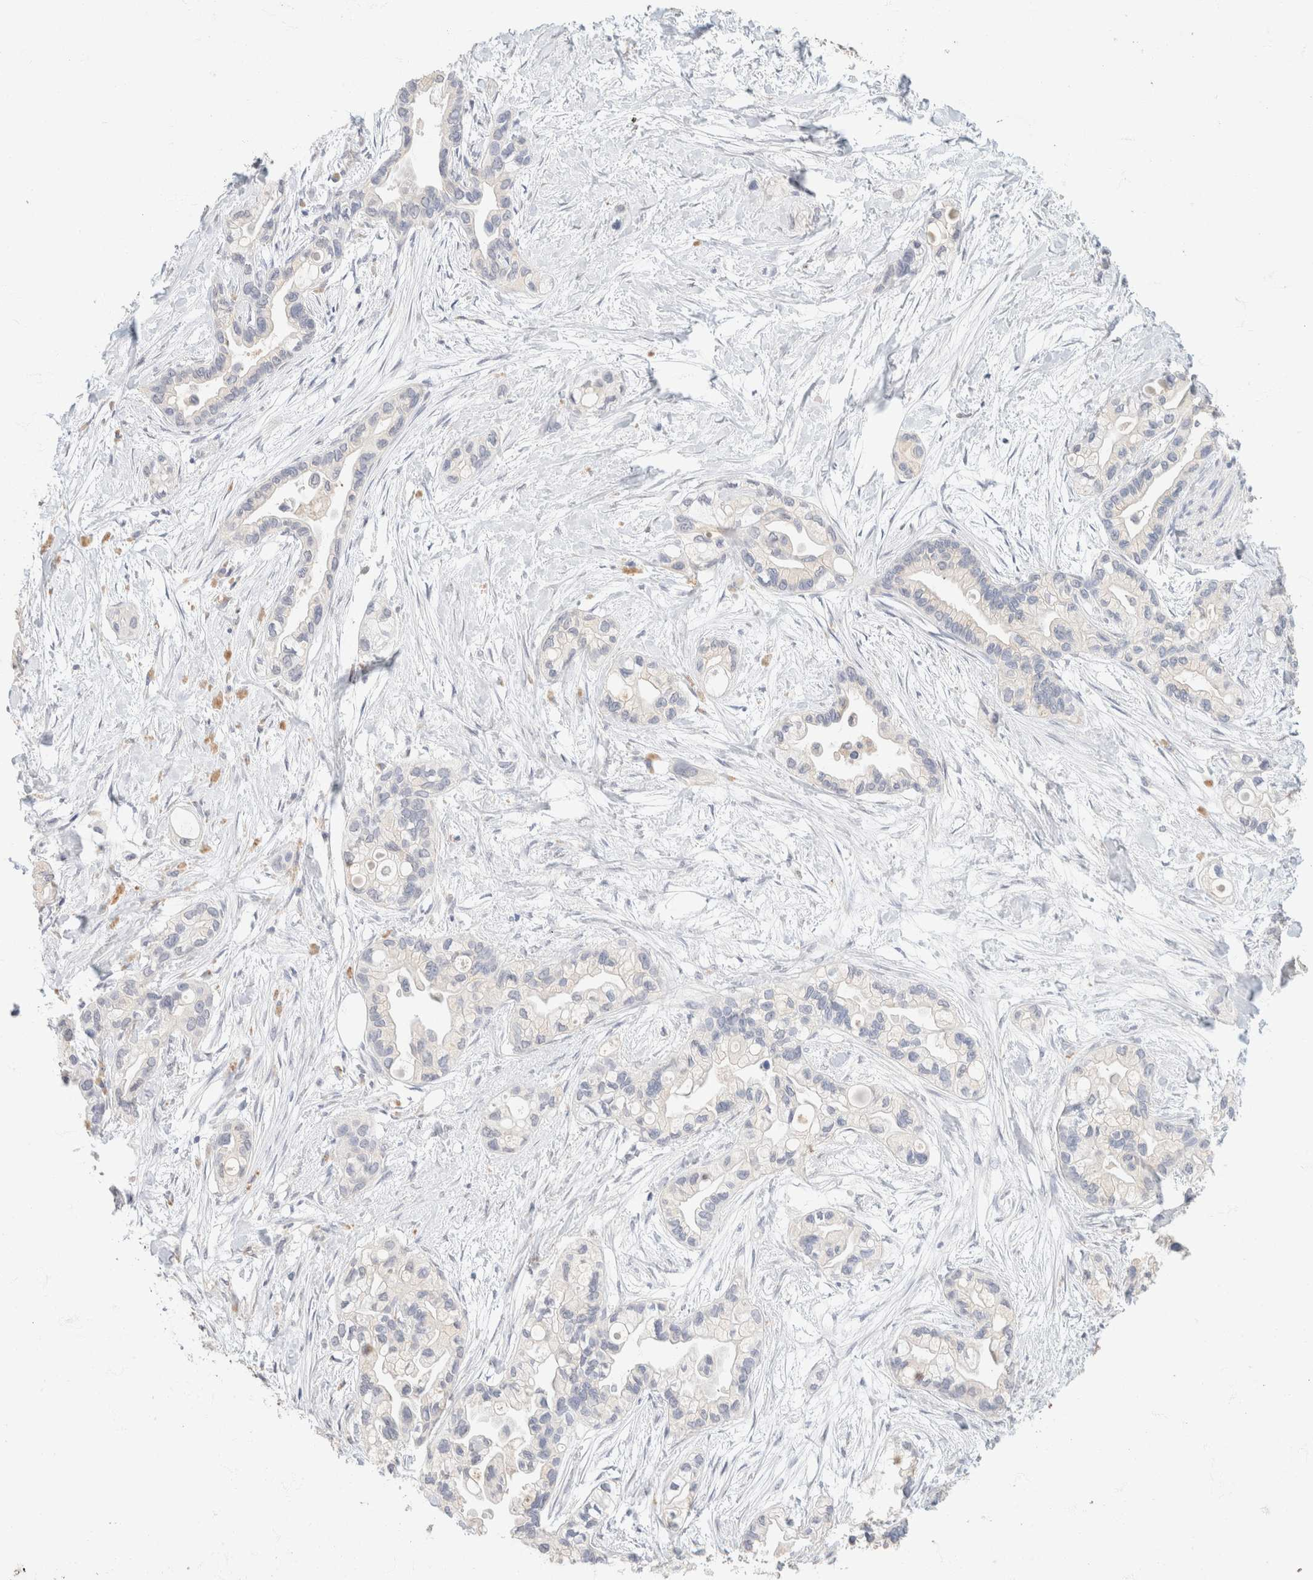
{"staining": {"intensity": "negative", "quantity": "none", "location": "none"}, "tissue": "pancreatic cancer", "cell_type": "Tumor cells", "image_type": "cancer", "snomed": [{"axis": "morphology", "description": "Adenocarcinoma, NOS"}, {"axis": "topography", "description": "Pancreas"}], "caption": "This is an immunohistochemistry (IHC) micrograph of human adenocarcinoma (pancreatic). There is no expression in tumor cells.", "gene": "CA12", "patient": {"sex": "female", "age": 77}}